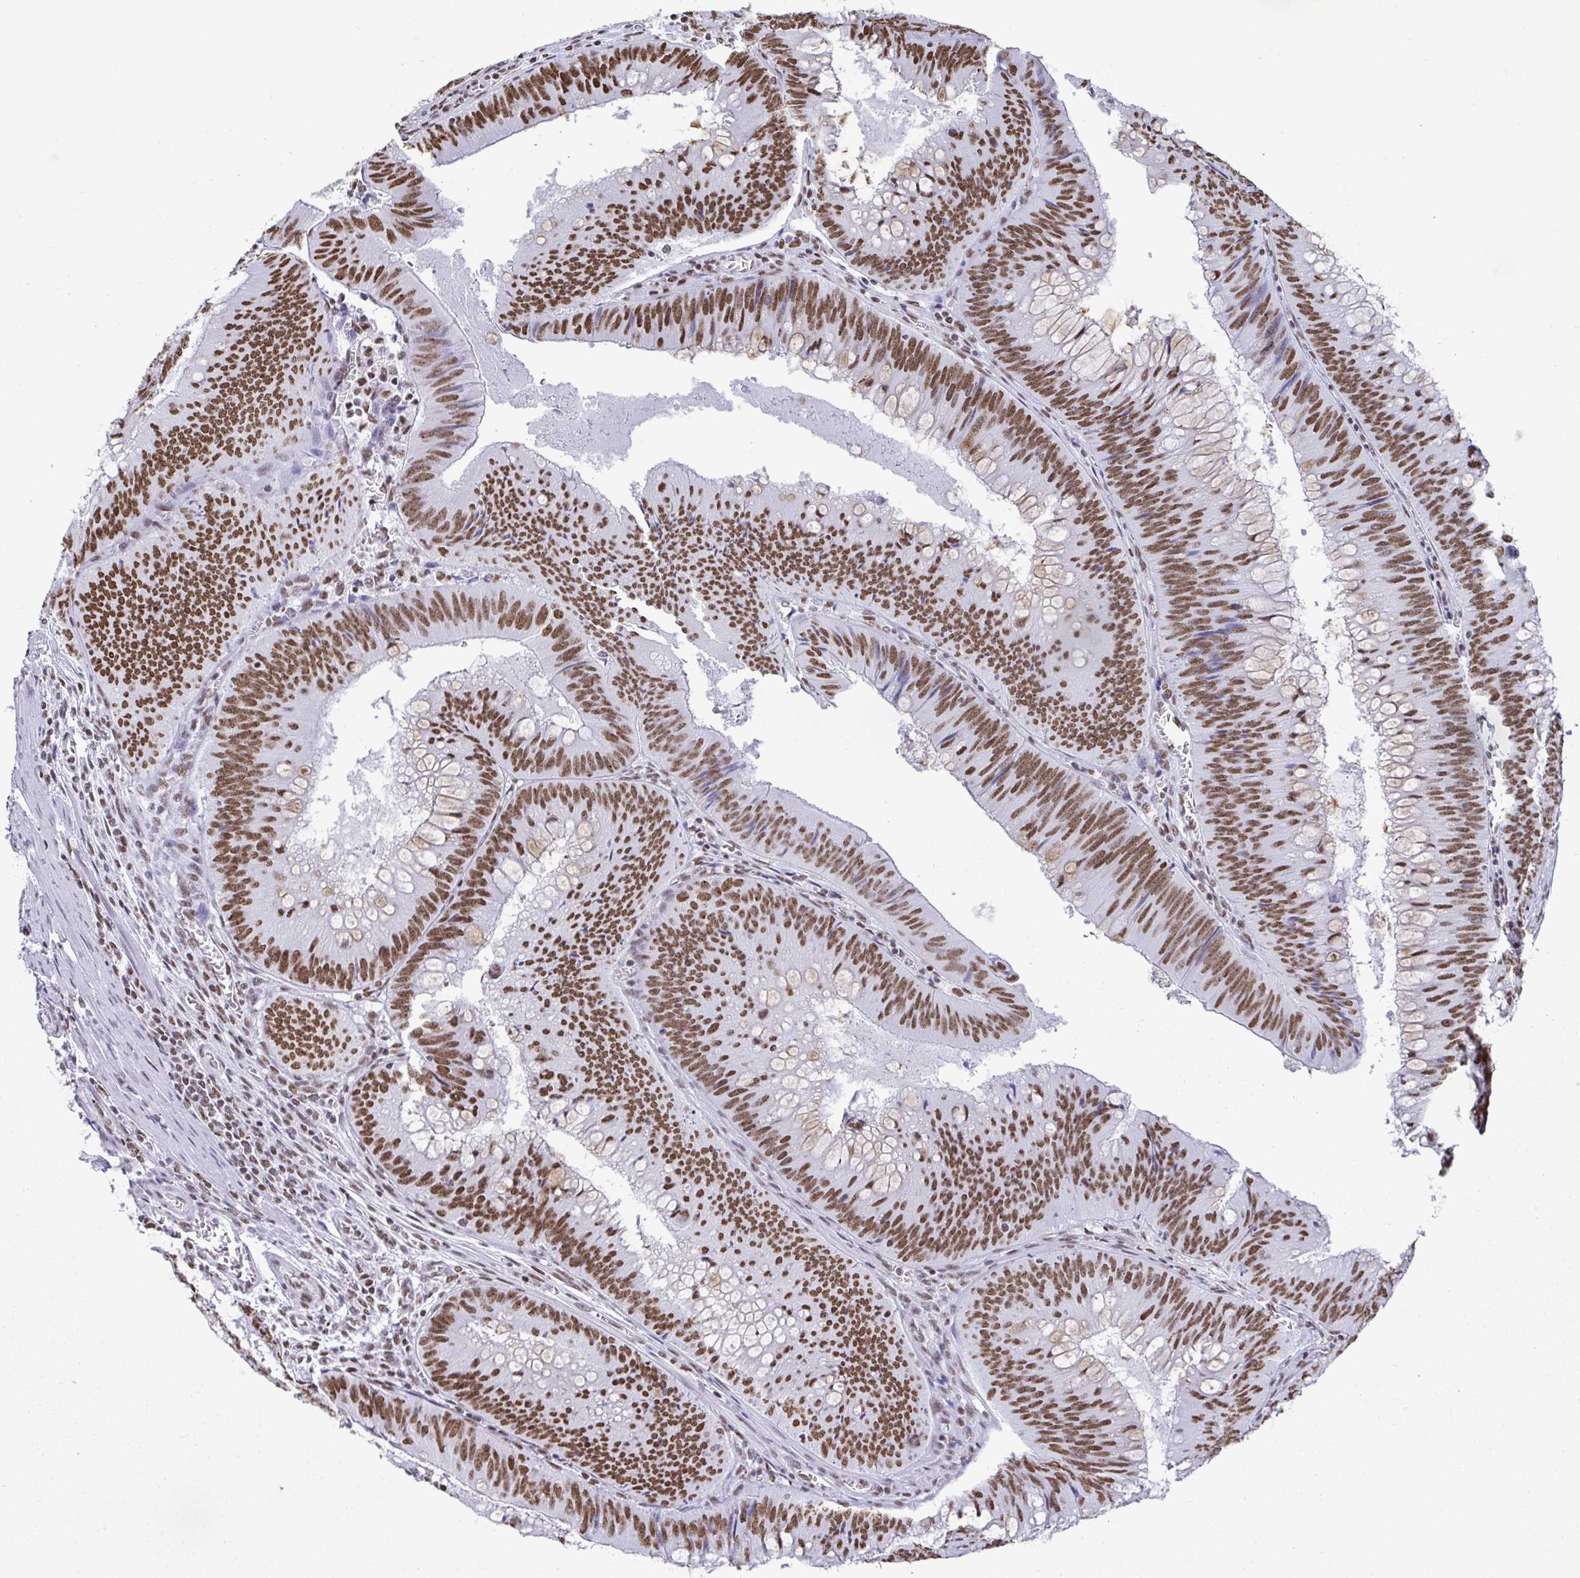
{"staining": {"intensity": "strong", "quantity": ">75%", "location": "nuclear"}, "tissue": "colorectal cancer", "cell_type": "Tumor cells", "image_type": "cancer", "snomed": [{"axis": "morphology", "description": "Adenocarcinoma, NOS"}, {"axis": "topography", "description": "Rectum"}], "caption": "DAB immunohistochemical staining of human colorectal cancer (adenocarcinoma) displays strong nuclear protein expression in approximately >75% of tumor cells. (DAB = brown stain, brightfield microscopy at high magnification).", "gene": "DDX52", "patient": {"sex": "female", "age": 72}}